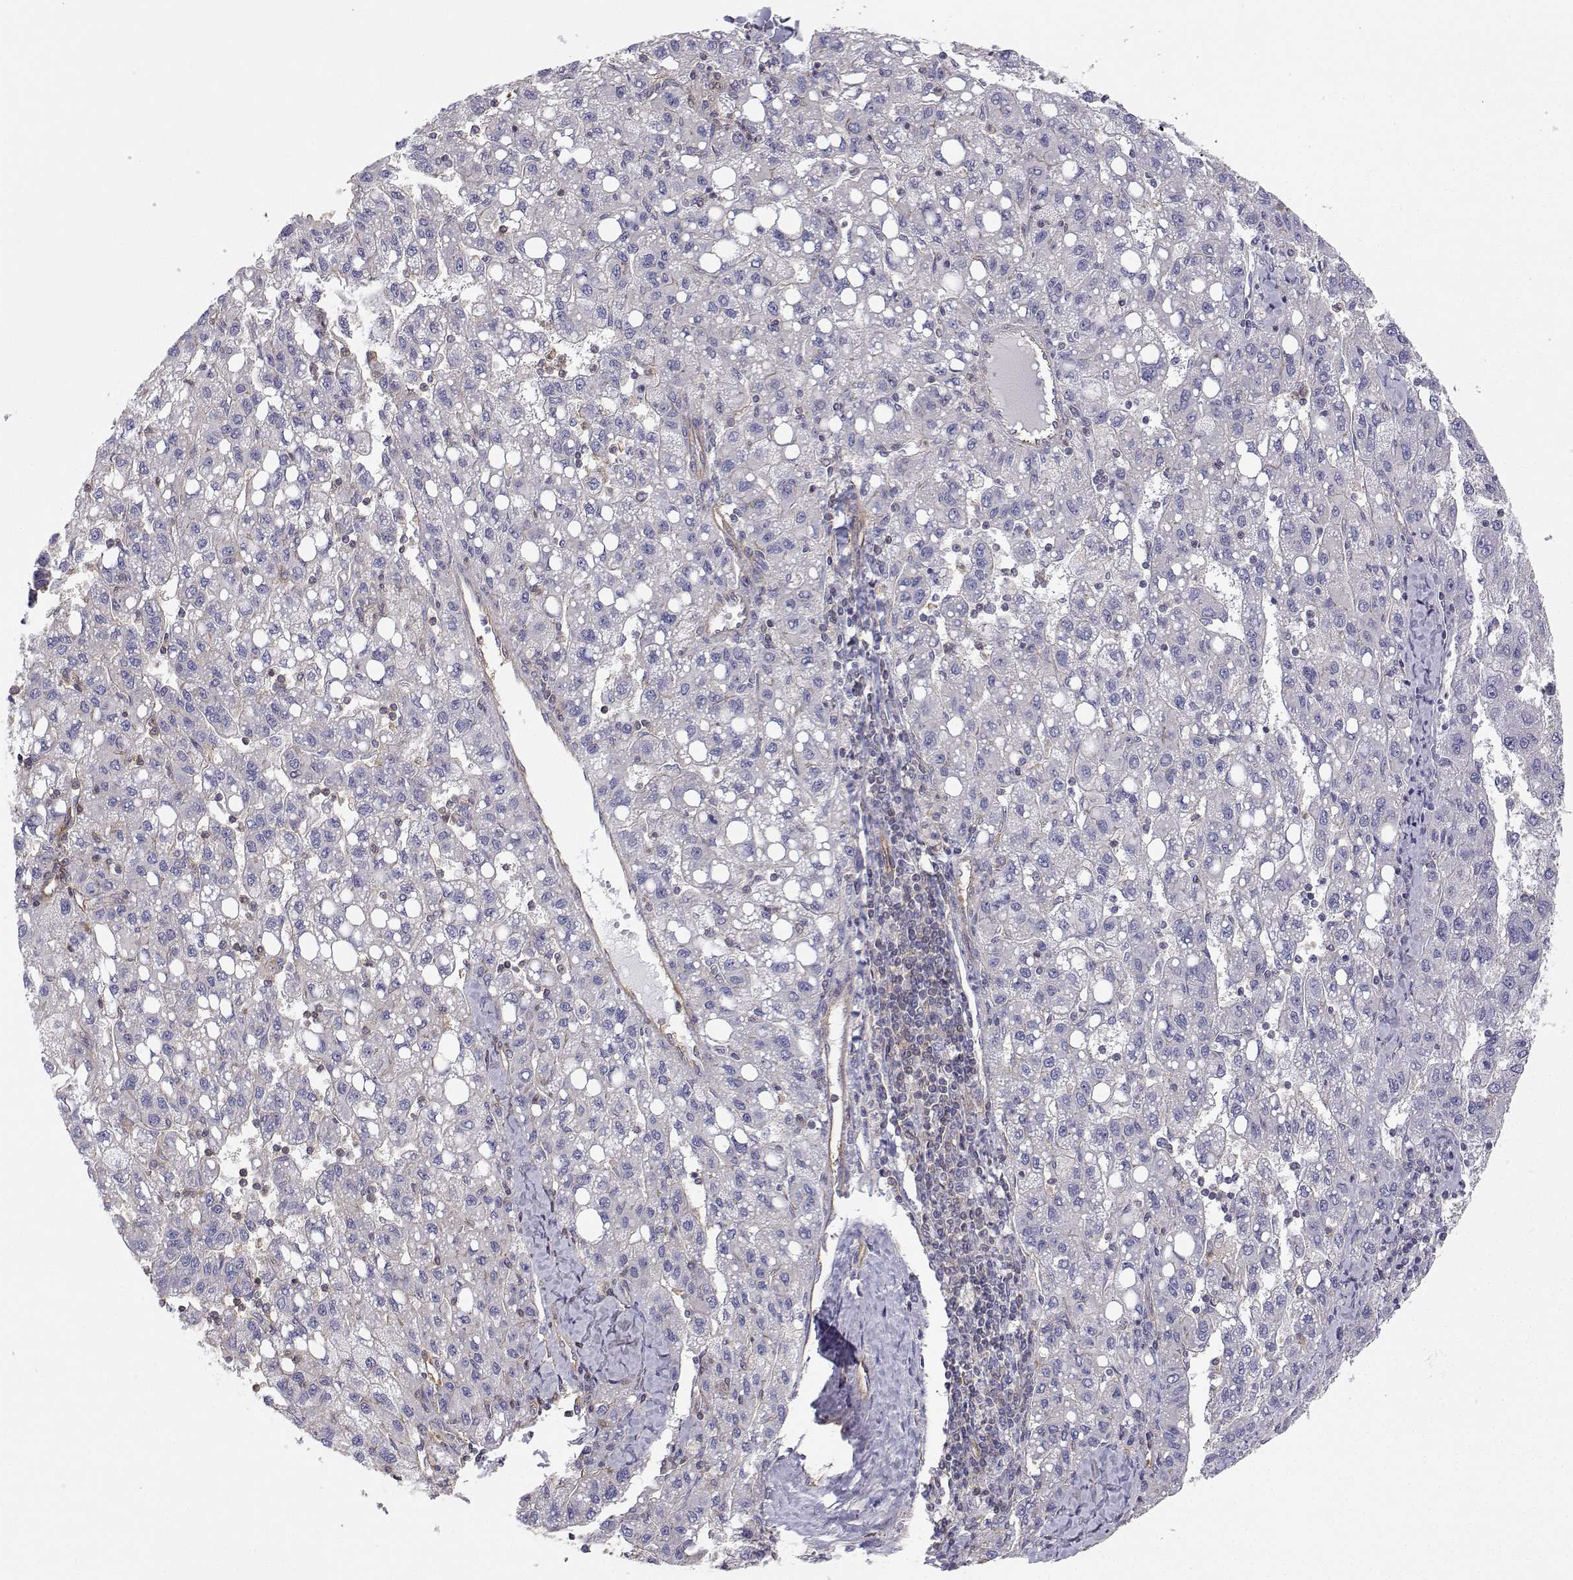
{"staining": {"intensity": "negative", "quantity": "none", "location": "none"}, "tissue": "liver cancer", "cell_type": "Tumor cells", "image_type": "cancer", "snomed": [{"axis": "morphology", "description": "Carcinoma, Hepatocellular, NOS"}, {"axis": "topography", "description": "Liver"}], "caption": "This is an immunohistochemistry (IHC) photomicrograph of liver hepatocellular carcinoma. There is no staining in tumor cells.", "gene": "MYH9", "patient": {"sex": "female", "age": 82}}